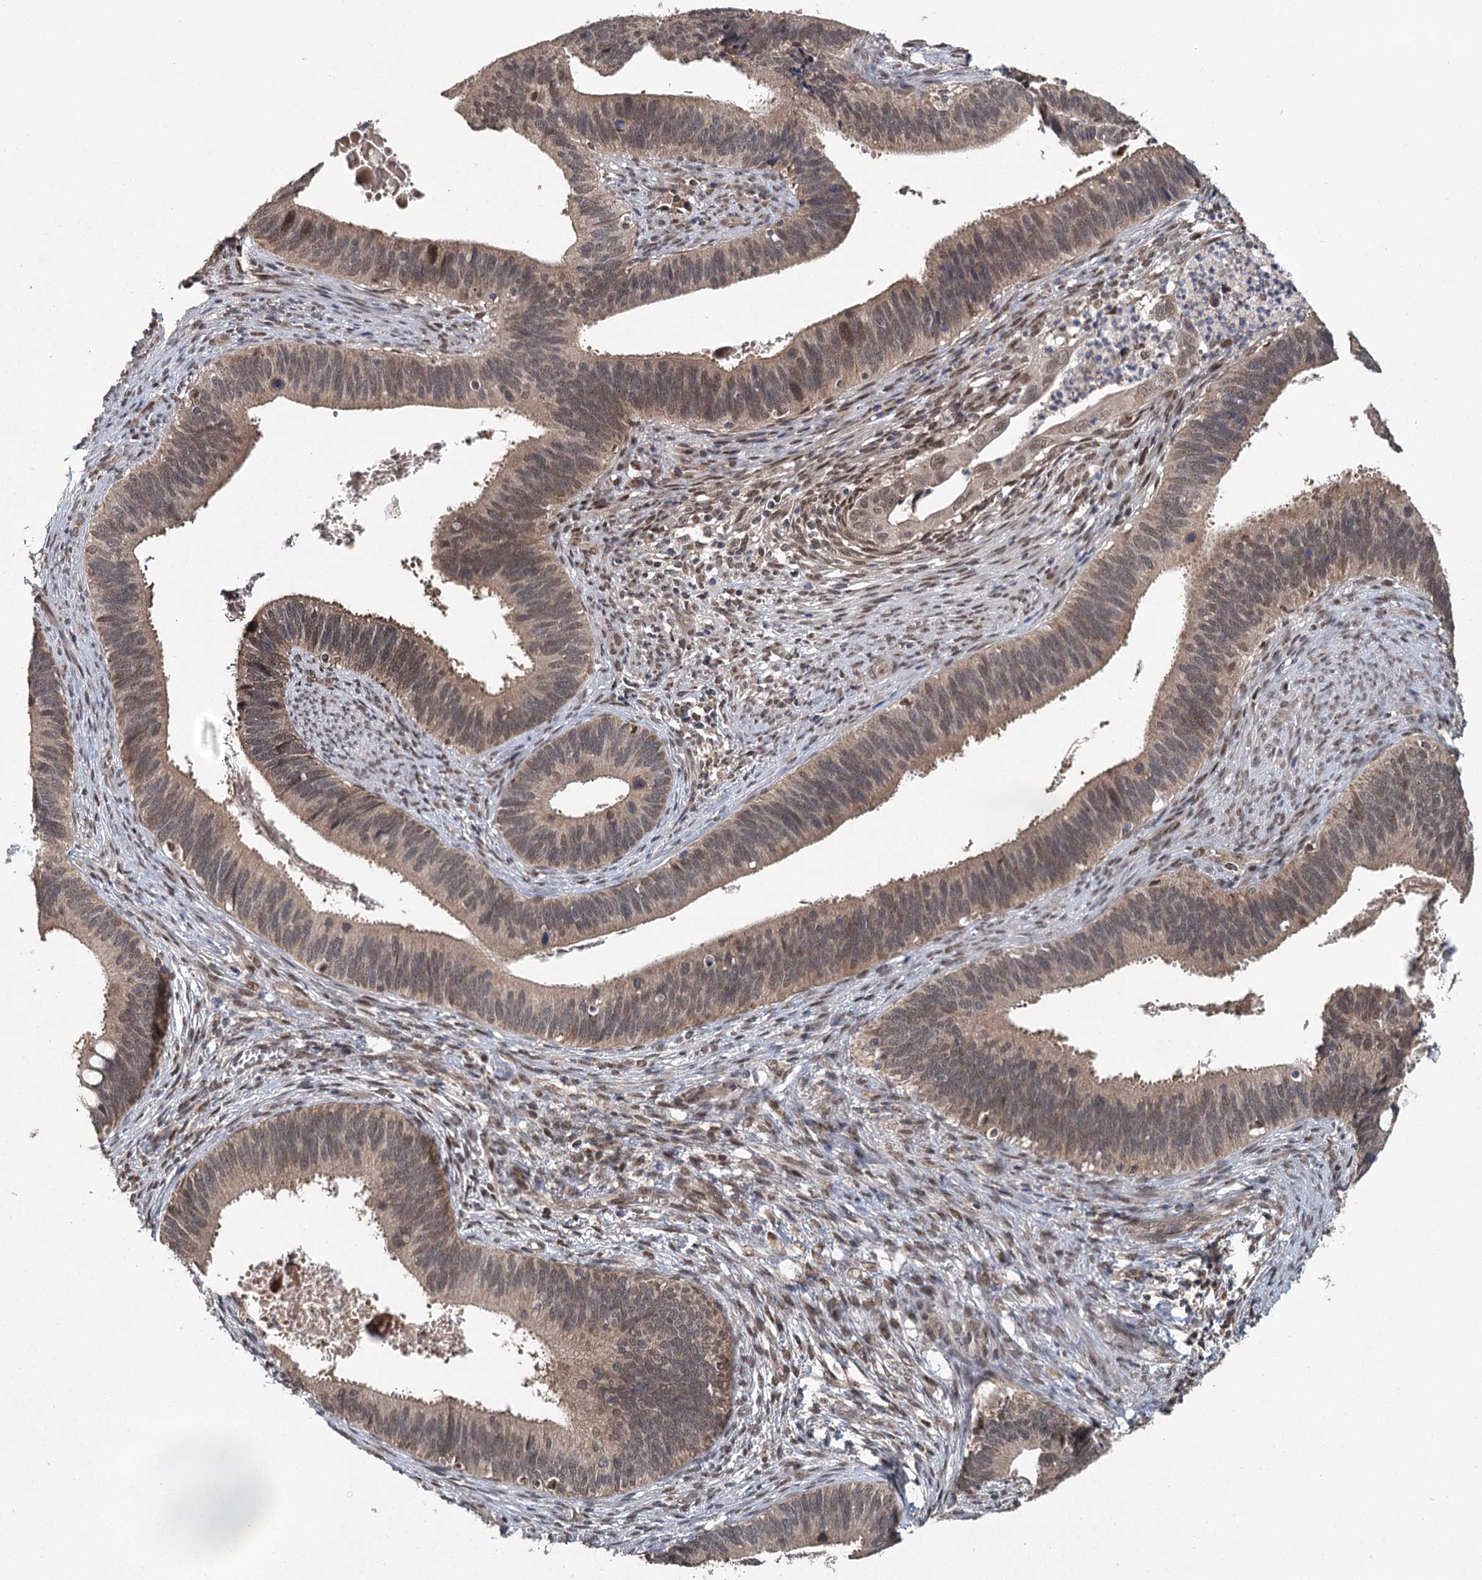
{"staining": {"intensity": "weak", "quantity": "25%-75%", "location": "cytoplasmic/membranous,nuclear"}, "tissue": "cervical cancer", "cell_type": "Tumor cells", "image_type": "cancer", "snomed": [{"axis": "morphology", "description": "Adenocarcinoma, NOS"}, {"axis": "topography", "description": "Cervix"}], "caption": "This micrograph displays IHC staining of human cervical adenocarcinoma, with low weak cytoplasmic/membranous and nuclear positivity in approximately 25%-75% of tumor cells.", "gene": "MYG1", "patient": {"sex": "female", "age": 42}}